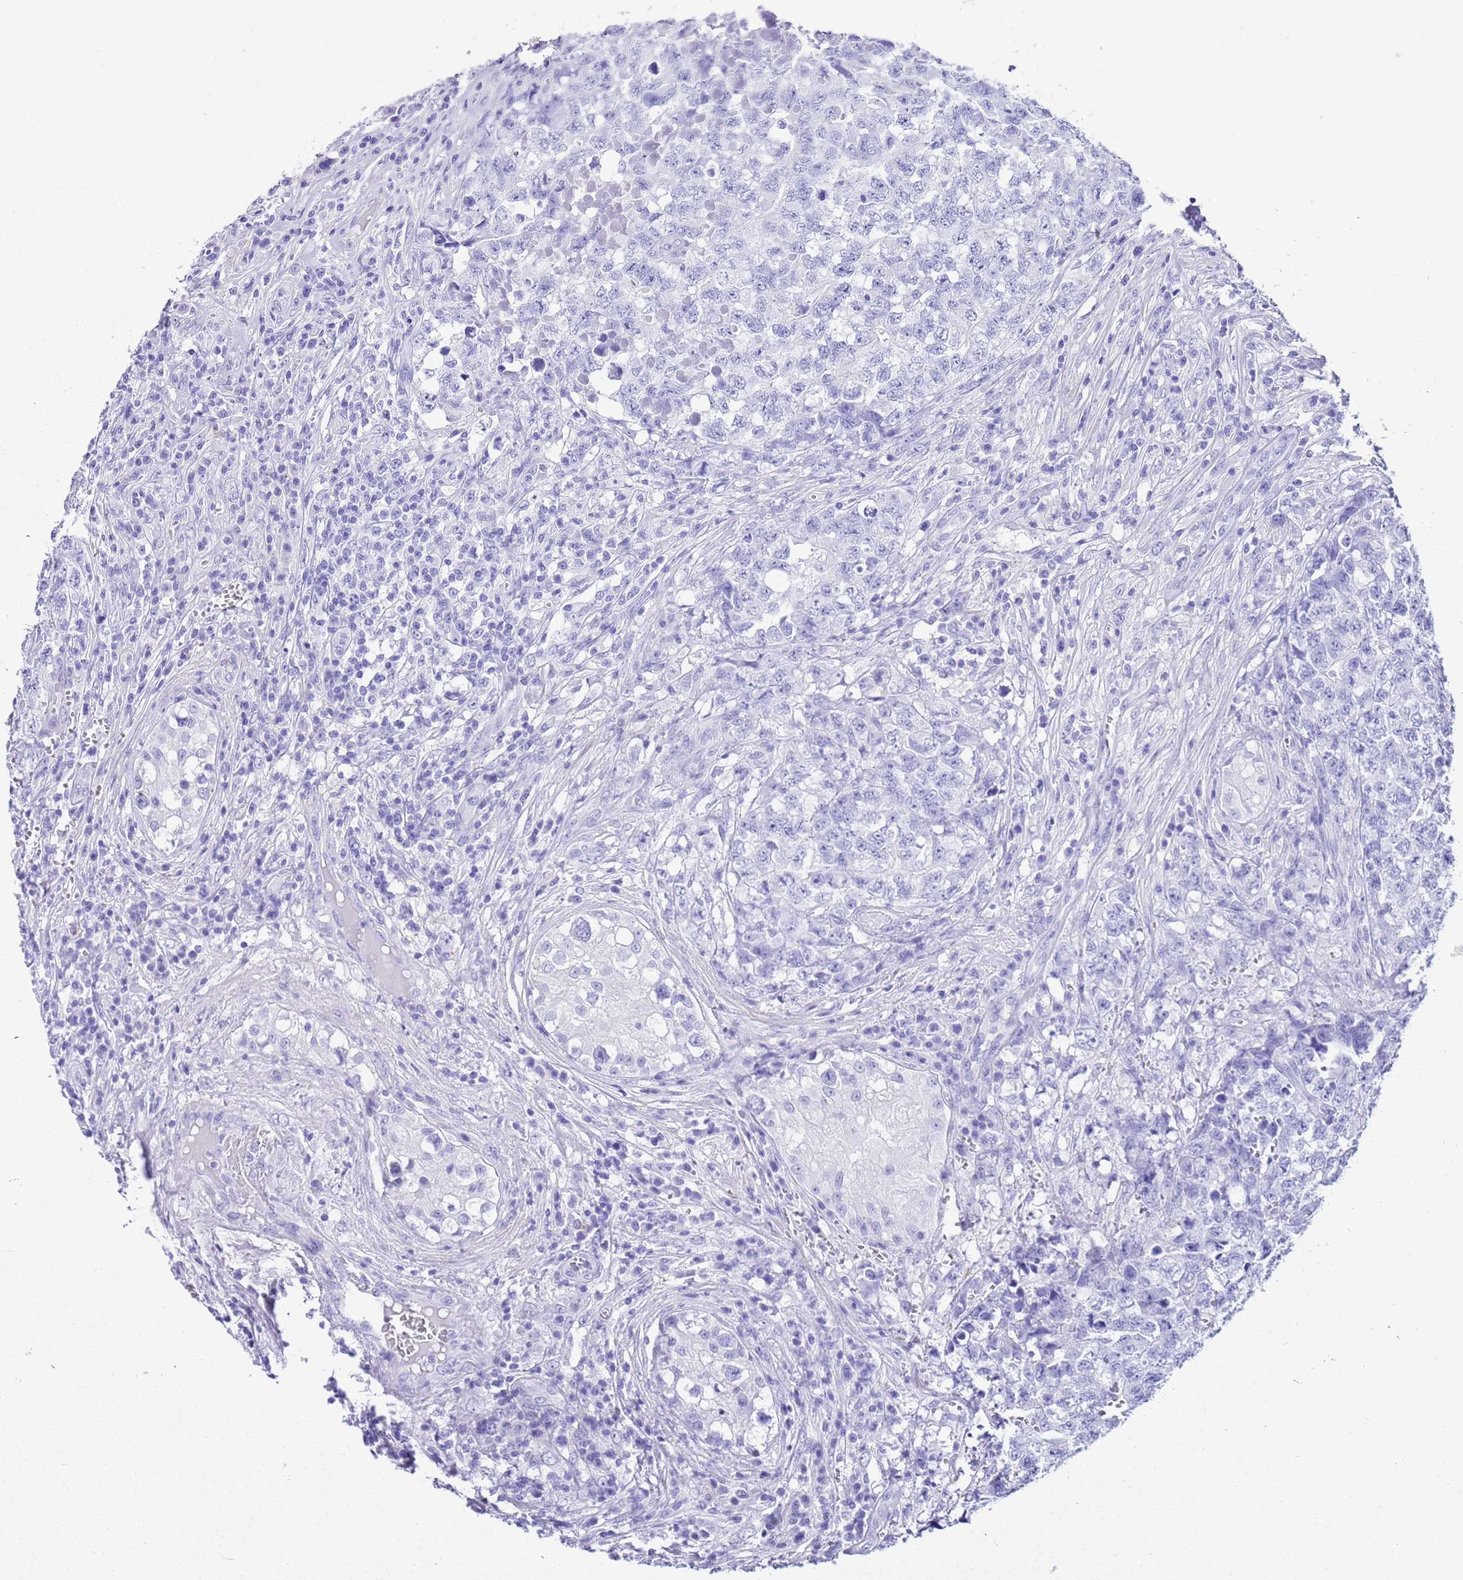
{"staining": {"intensity": "negative", "quantity": "none", "location": "none"}, "tissue": "testis cancer", "cell_type": "Tumor cells", "image_type": "cancer", "snomed": [{"axis": "morphology", "description": "Carcinoma, Embryonal, NOS"}, {"axis": "topography", "description": "Testis"}], "caption": "The immunohistochemistry photomicrograph has no significant staining in tumor cells of testis embryonal carcinoma tissue.", "gene": "KCNC1", "patient": {"sex": "male", "age": 31}}